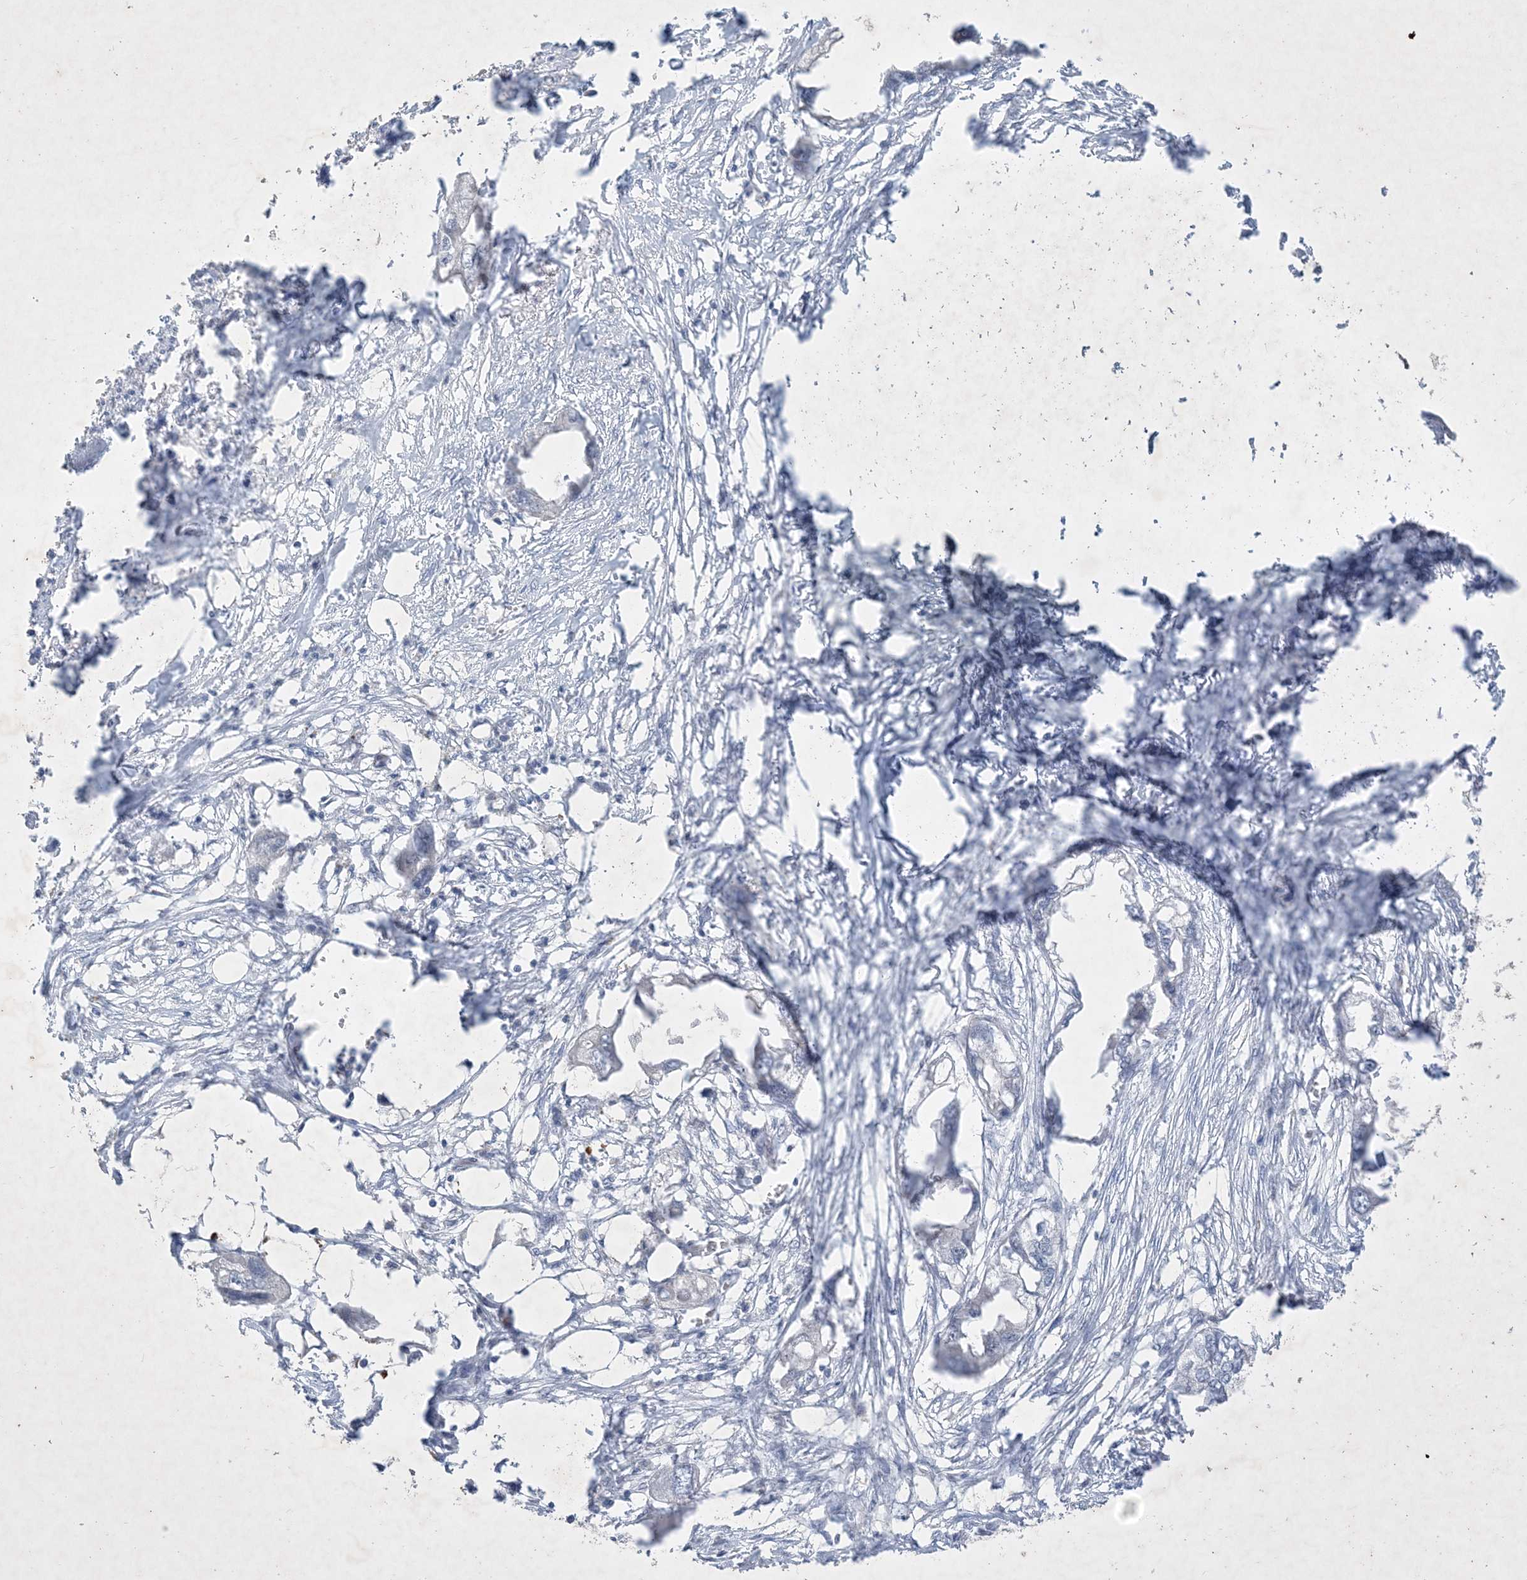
{"staining": {"intensity": "negative", "quantity": "none", "location": "none"}, "tissue": "endometrial cancer", "cell_type": "Tumor cells", "image_type": "cancer", "snomed": [{"axis": "morphology", "description": "Adenocarcinoma, NOS"}, {"axis": "morphology", "description": "Adenocarcinoma, metastatic, NOS"}, {"axis": "topography", "description": "Adipose tissue"}, {"axis": "topography", "description": "Endometrium"}], "caption": "A photomicrograph of human endometrial cancer is negative for staining in tumor cells.", "gene": "ZNF674", "patient": {"sex": "female", "age": 67}}